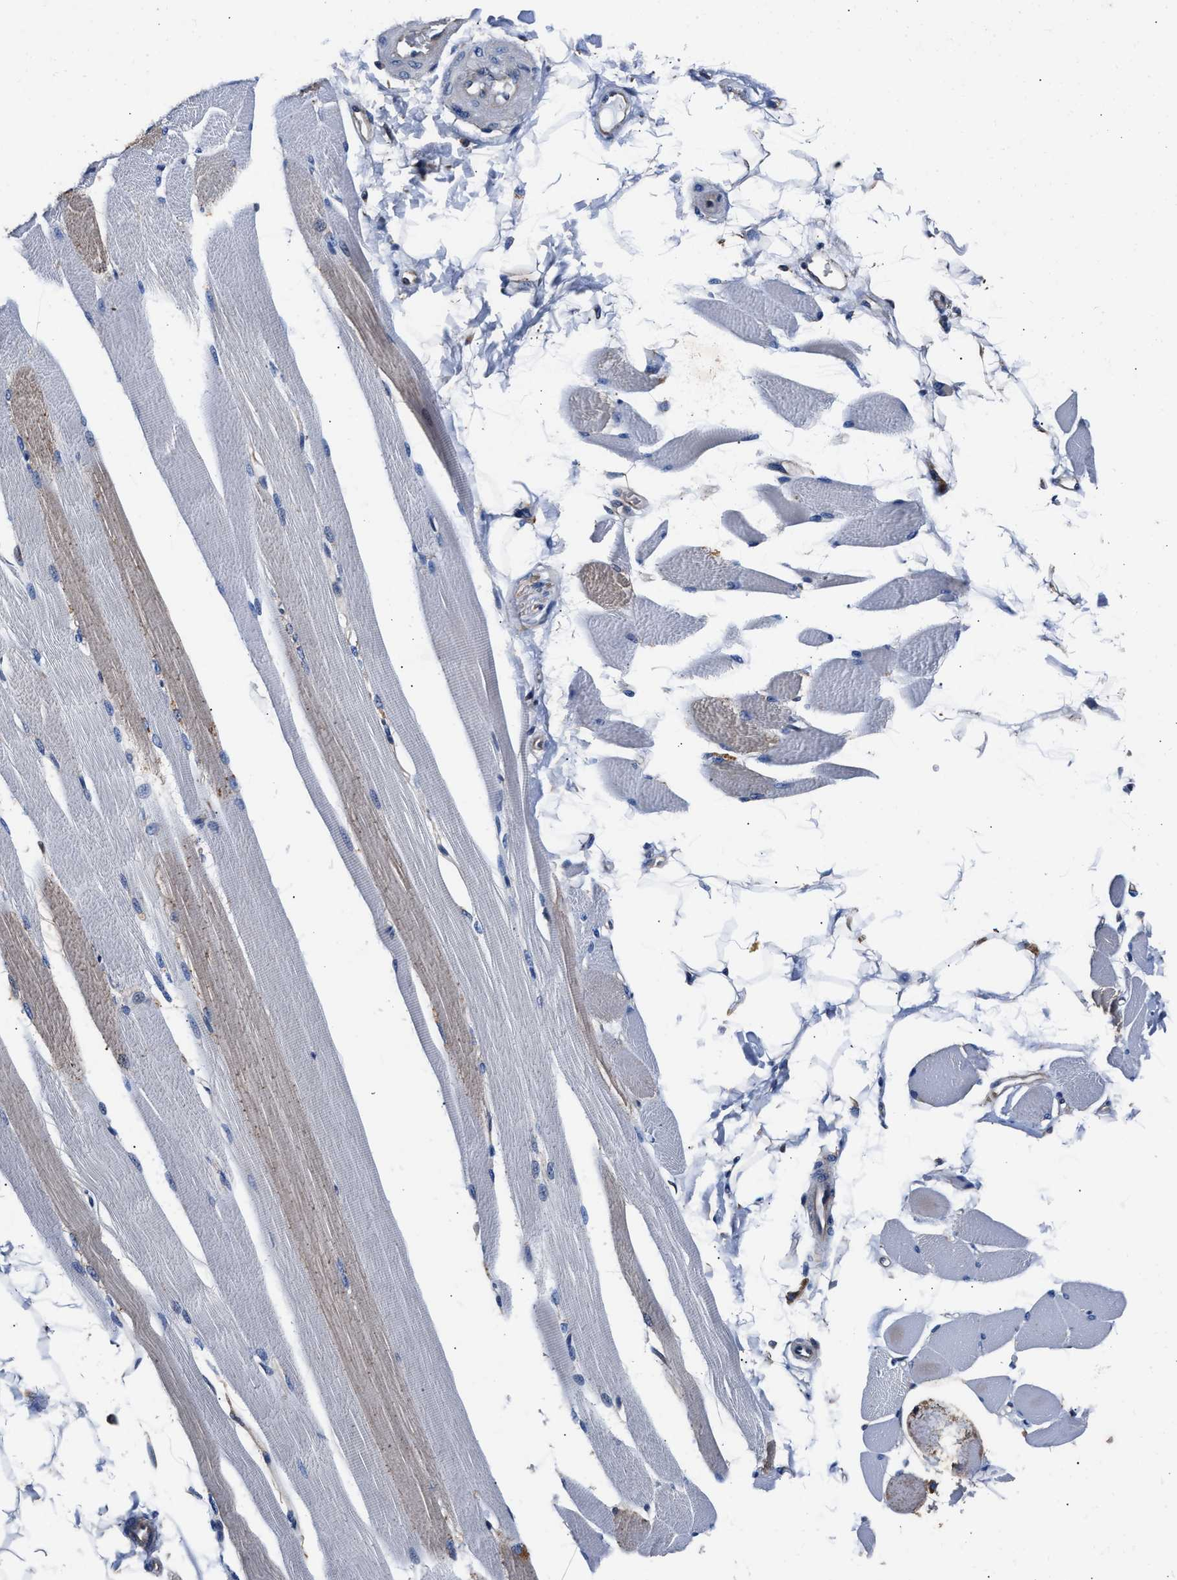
{"staining": {"intensity": "strong", "quantity": "<25%", "location": "cytoplasmic/membranous"}, "tissue": "skeletal muscle", "cell_type": "Myocytes", "image_type": "normal", "snomed": [{"axis": "morphology", "description": "Normal tissue, NOS"}, {"axis": "topography", "description": "Skeletal muscle"}, {"axis": "topography", "description": "Peripheral nerve tissue"}], "caption": "Skeletal muscle stained for a protein shows strong cytoplasmic/membranous positivity in myocytes. Immunohistochemistry (ihc) stains the protein of interest in brown and the nuclei are stained blue.", "gene": "SH3GL1", "patient": {"sex": "female", "age": 84}}